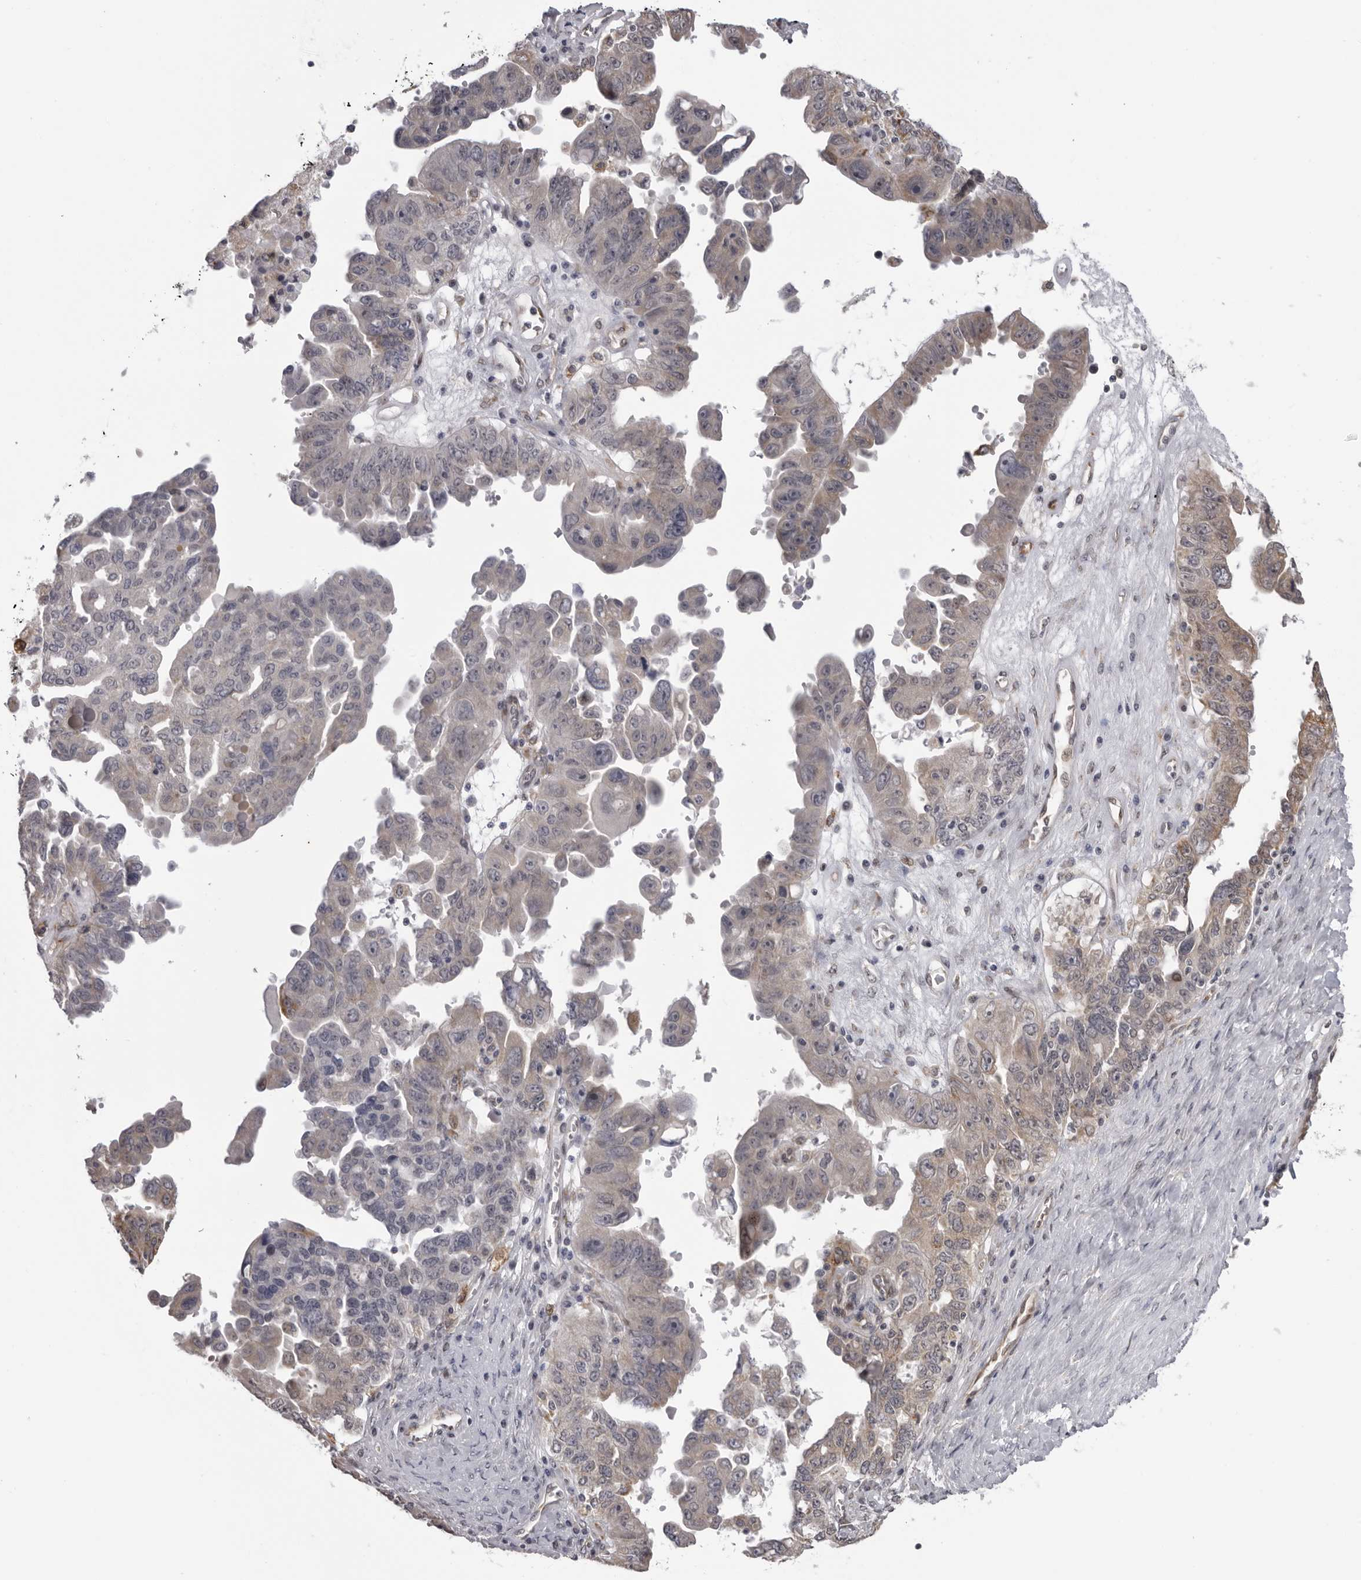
{"staining": {"intensity": "negative", "quantity": "none", "location": "none"}, "tissue": "ovarian cancer", "cell_type": "Tumor cells", "image_type": "cancer", "snomed": [{"axis": "morphology", "description": "Carcinoma, endometroid"}, {"axis": "topography", "description": "Ovary"}], "caption": "Protein analysis of ovarian cancer (endometroid carcinoma) reveals no significant staining in tumor cells.", "gene": "DNAH14", "patient": {"sex": "female", "age": 62}}